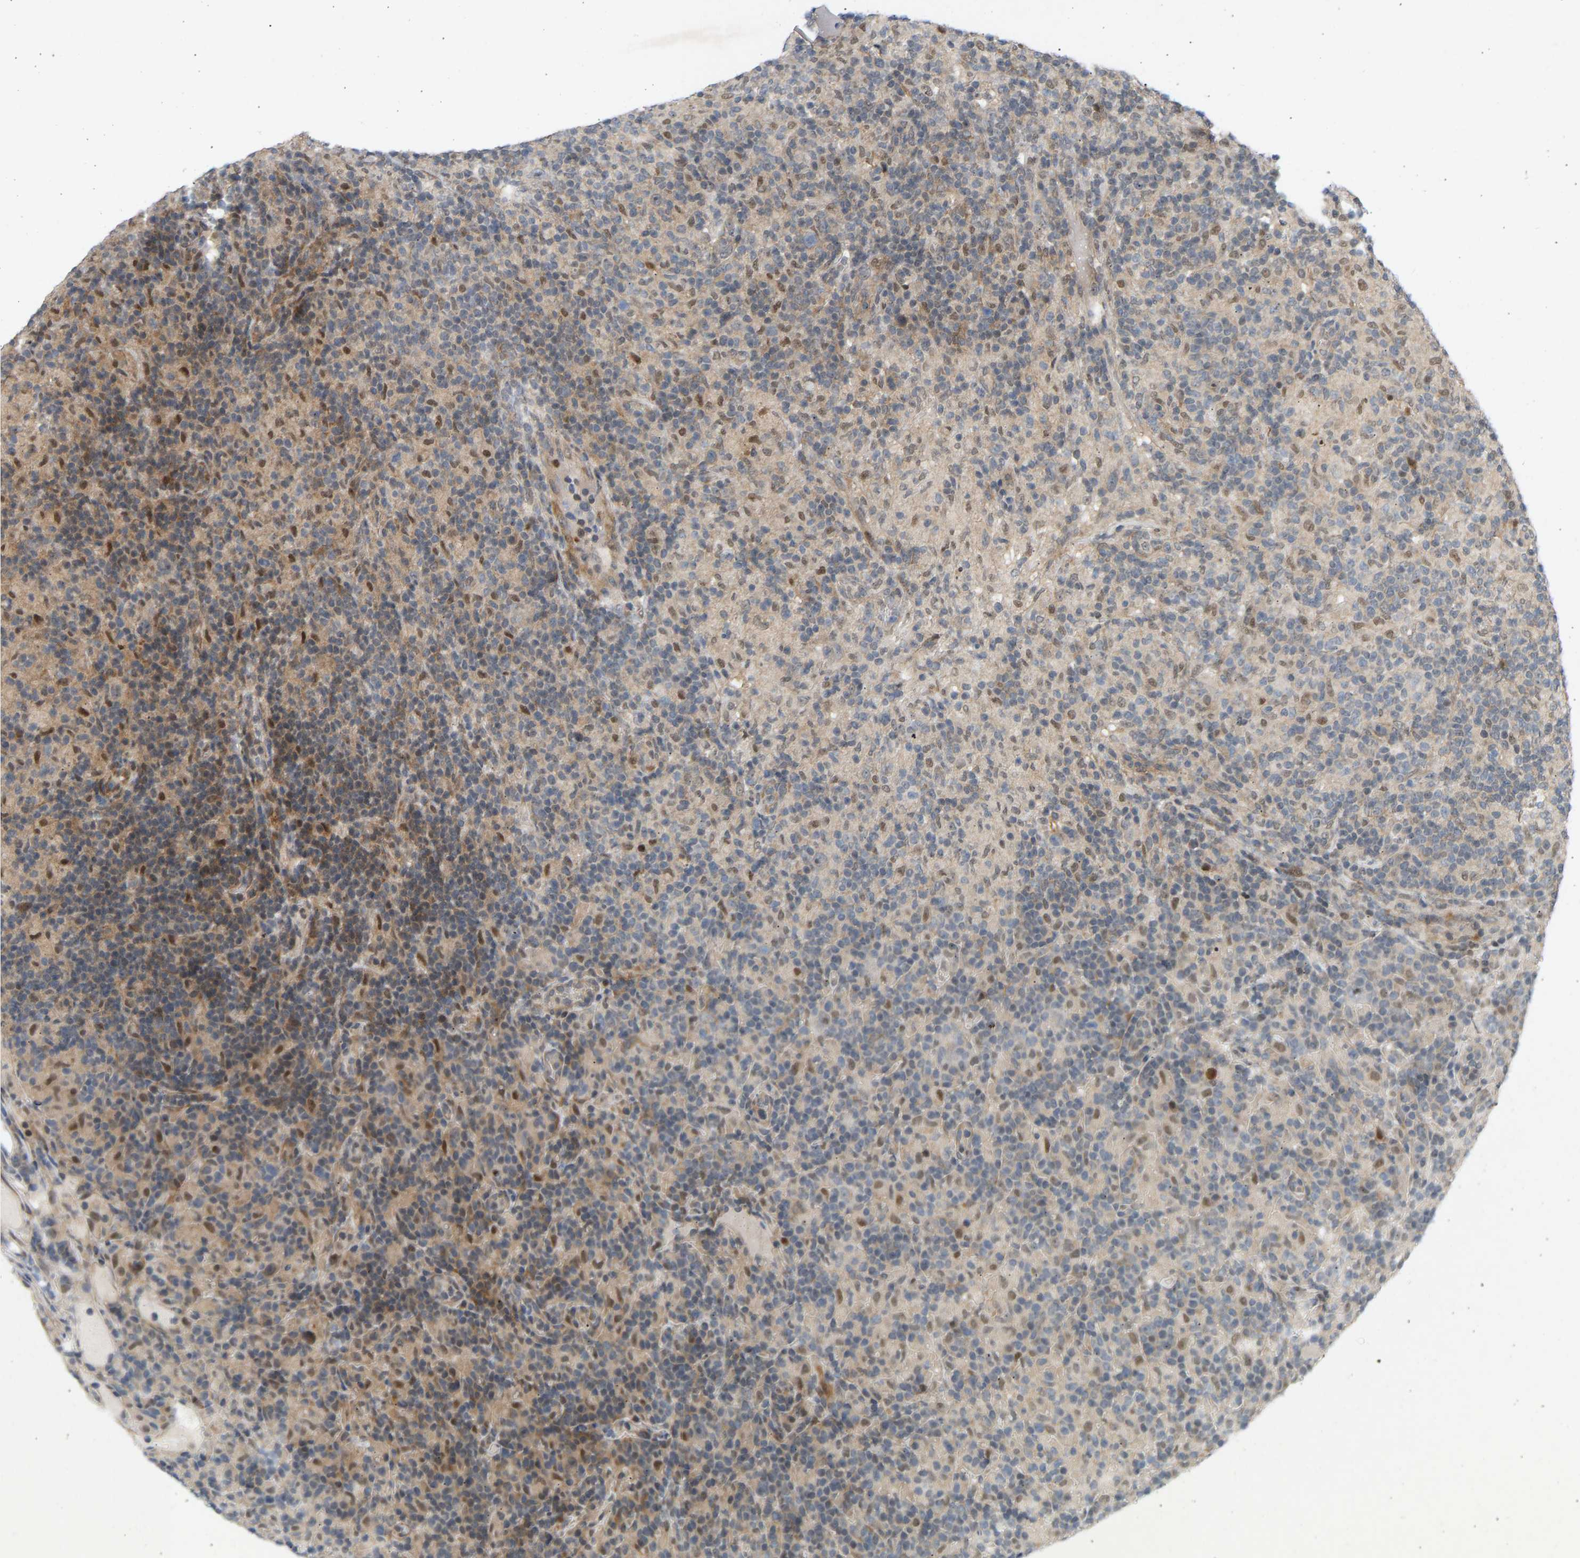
{"staining": {"intensity": "moderate", "quantity": "<25%", "location": "nuclear"}, "tissue": "lymphoma", "cell_type": "Tumor cells", "image_type": "cancer", "snomed": [{"axis": "morphology", "description": "Hodgkin's disease, NOS"}, {"axis": "topography", "description": "Lymph node"}], "caption": "A histopathology image of human lymphoma stained for a protein displays moderate nuclear brown staining in tumor cells.", "gene": "BAG1", "patient": {"sex": "male", "age": 70}}